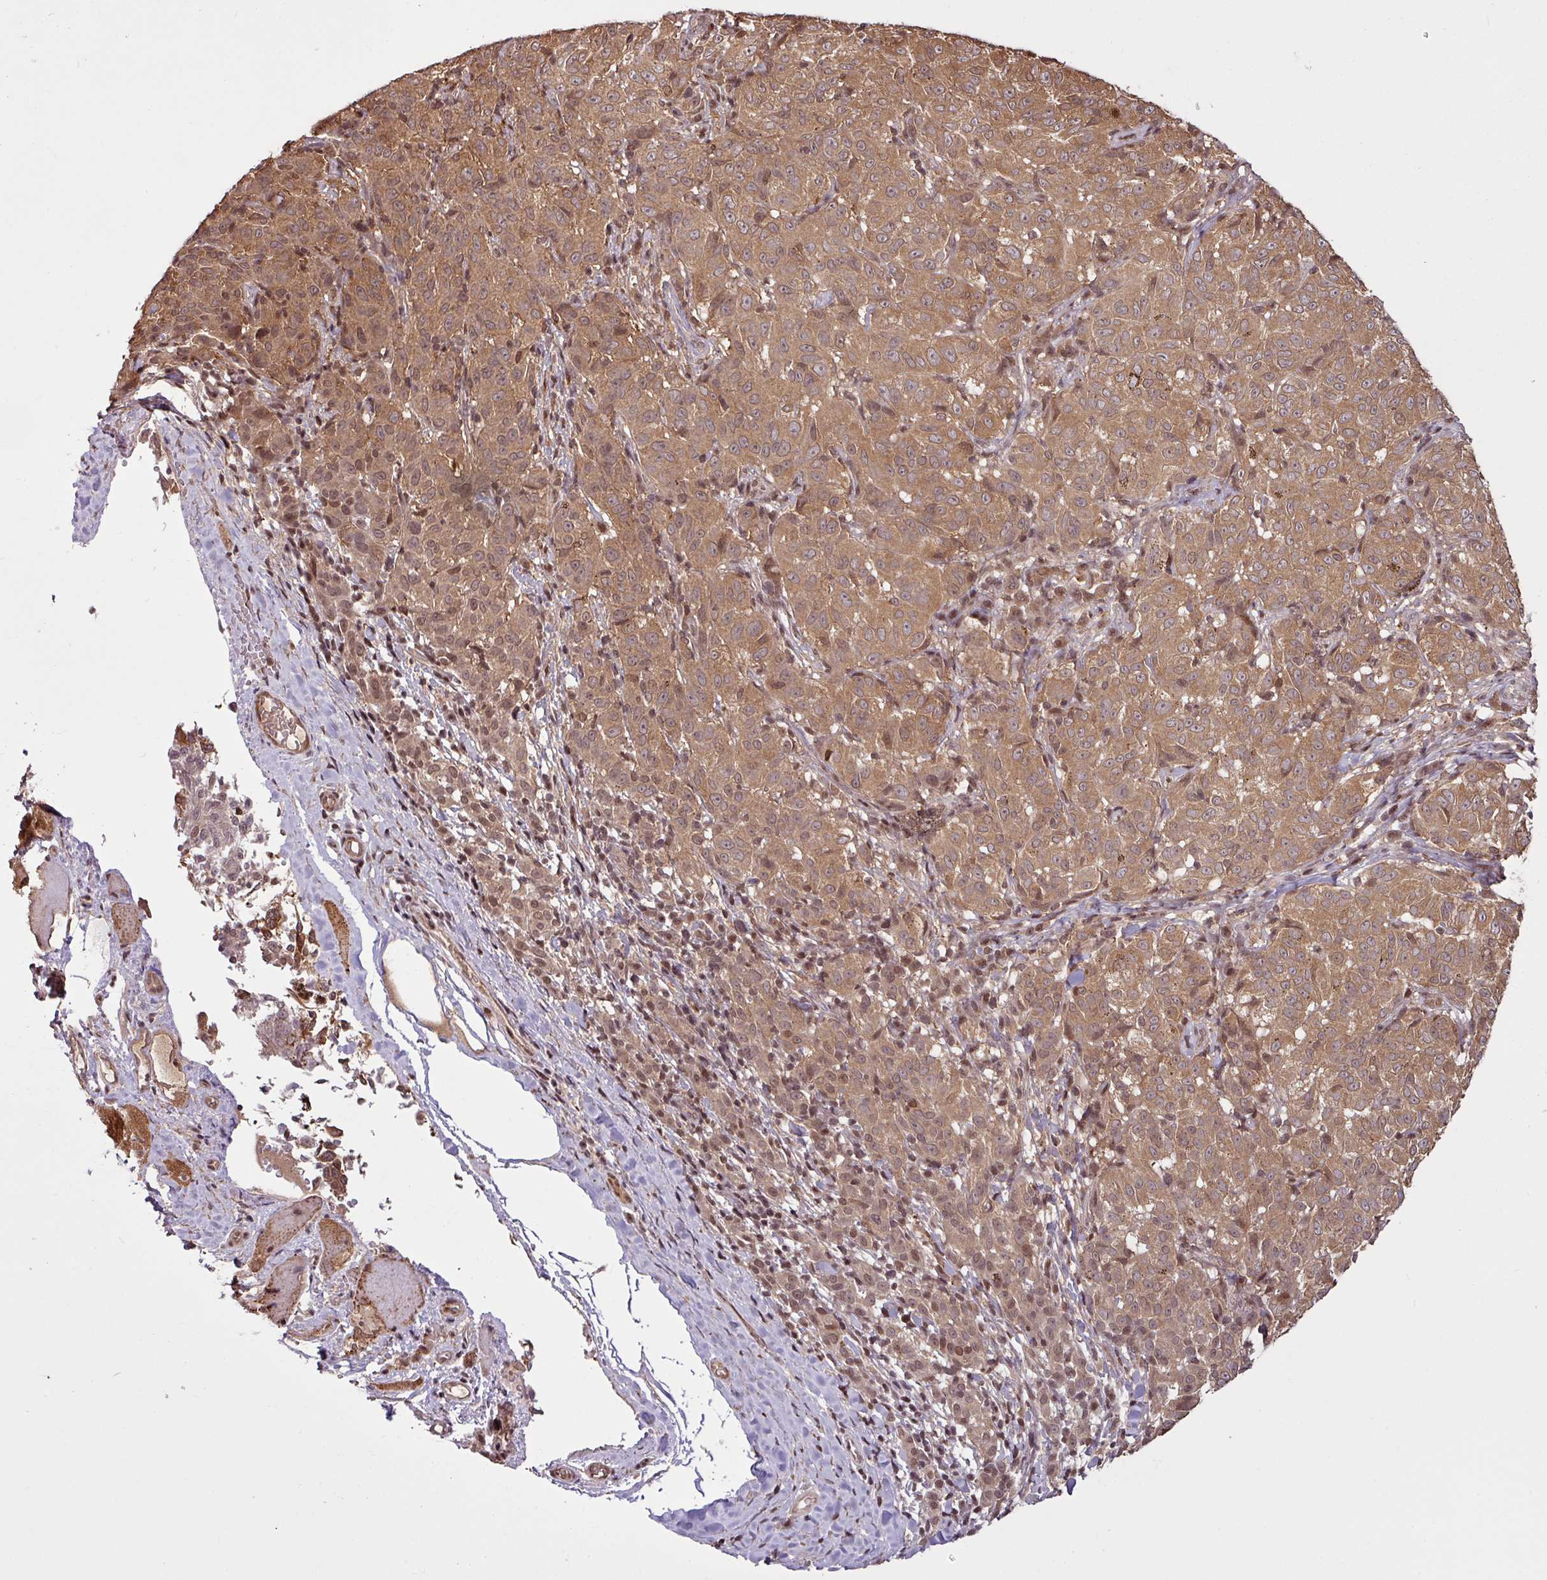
{"staining": {"intensity": "weak", "quantity": ">75%", "location": "cytoplasmic/membranous"}, "tissue": "melanoma", "cell_type": "Tumor cells", "image_type": "cancer", "snomed": [{"axis": "morphology", "description": "Malignant melanoma, NOS"}, {"axis": "topography", "description": "Skin"}], "caption": "Immunohistochemistry micrograph of neoplastic tissue: melanoma stained using immunohistochemistry reveals low levels of weak protein expression localized specifically in the cytoplasmic/membranous of tumor cells, appearing as a cytoplasmic/membranous brown color.", "gene": "ITPKC", "patient": {"sex": "female", "age": 72}}